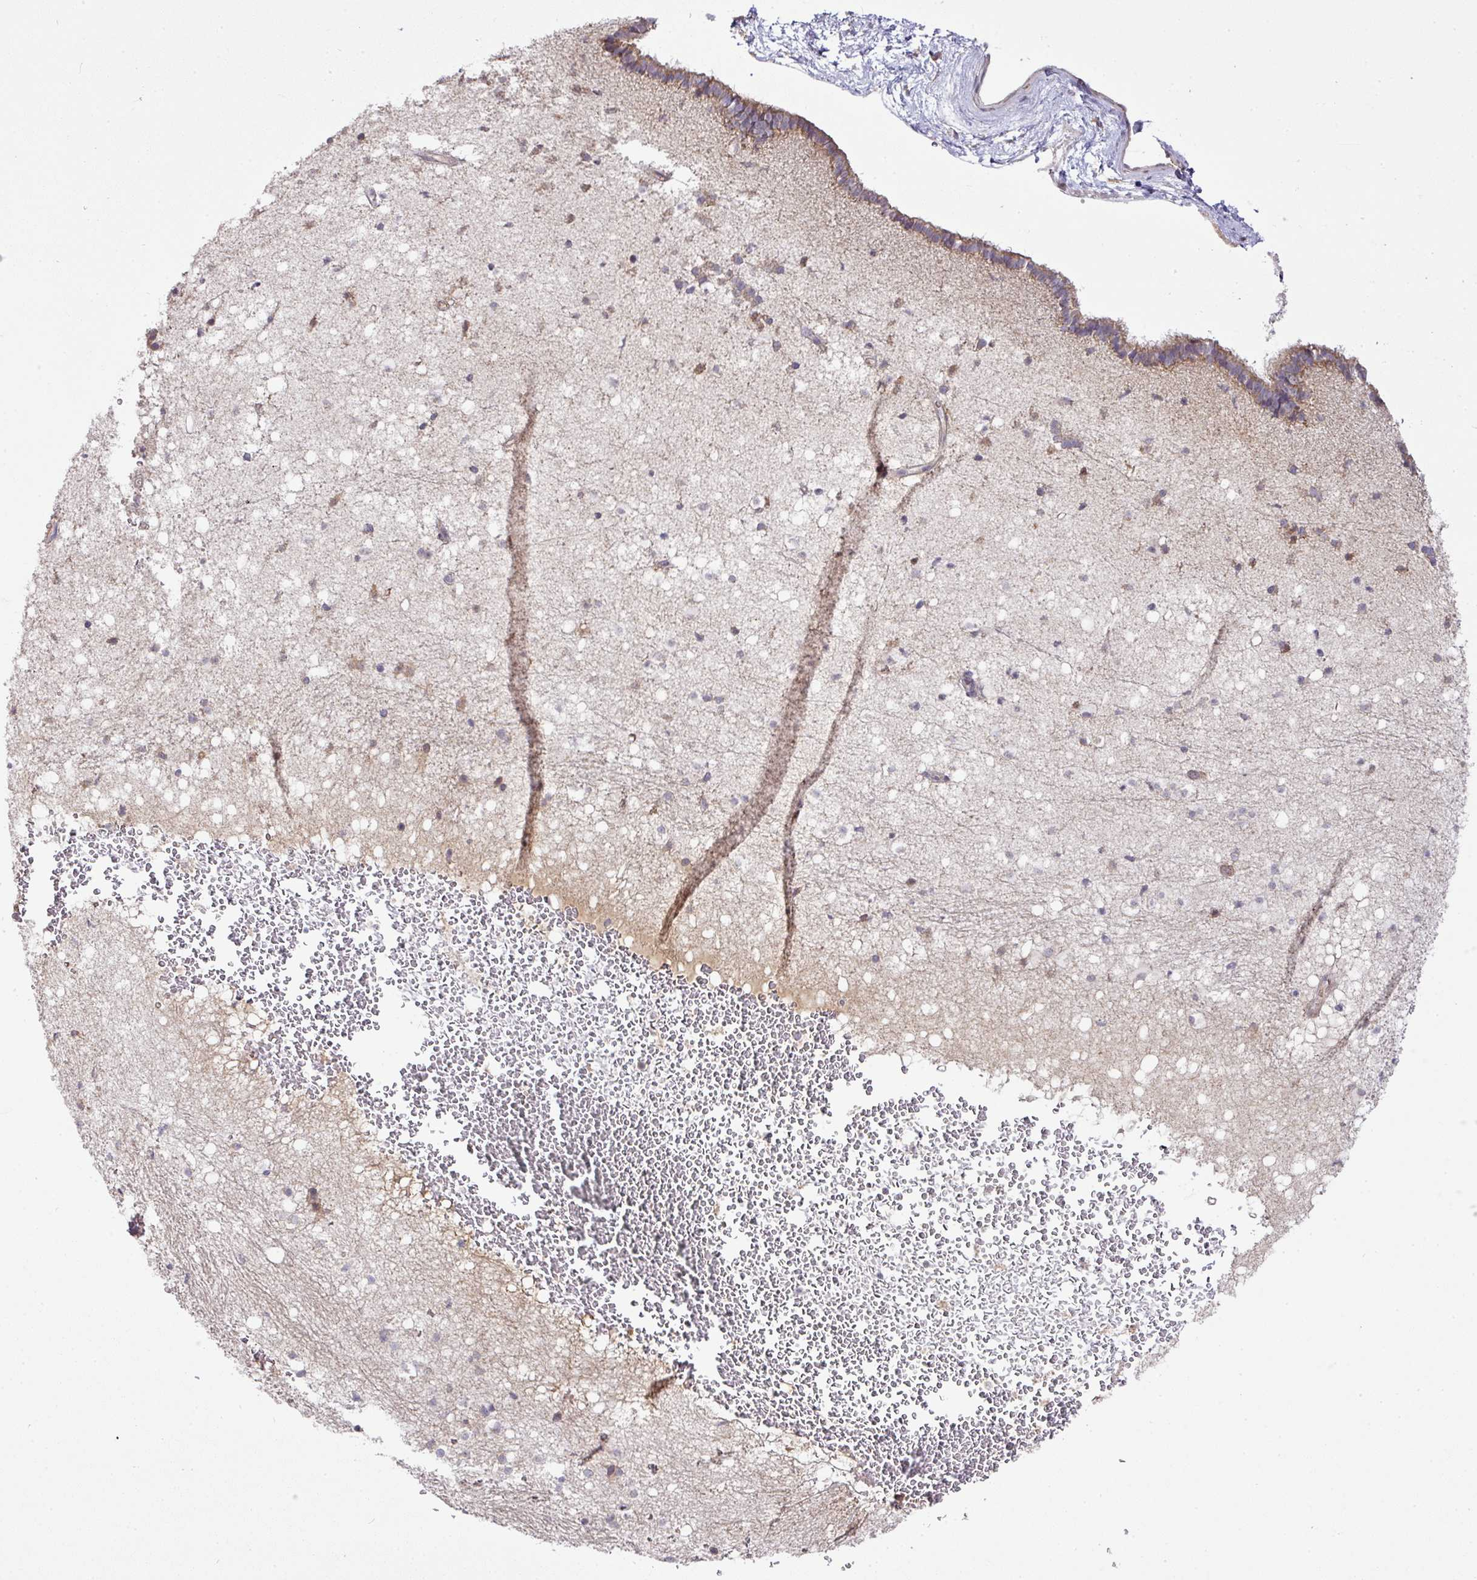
{"staining": {"intensity": "moderate", "quantity": "25%-75%", "location": "cytoplasmic/membranous"}, "tissue": "caudate", "cell_type": "Glial cells", "image_type": "normal", "snomed": [{"axis": "morphology", "description": "Normal tissue, NOS"}, {"axis": "topography", "description": "Lateral ventricle wall"}], "caption": "Benign caudate demonstrates moderate cytoplasmic/membranous staining in about 25%-75% of glial cells, visualized by immunohistochemistry.", "gene": "GALP", "patient": {"sex": "male", "age": 37}}